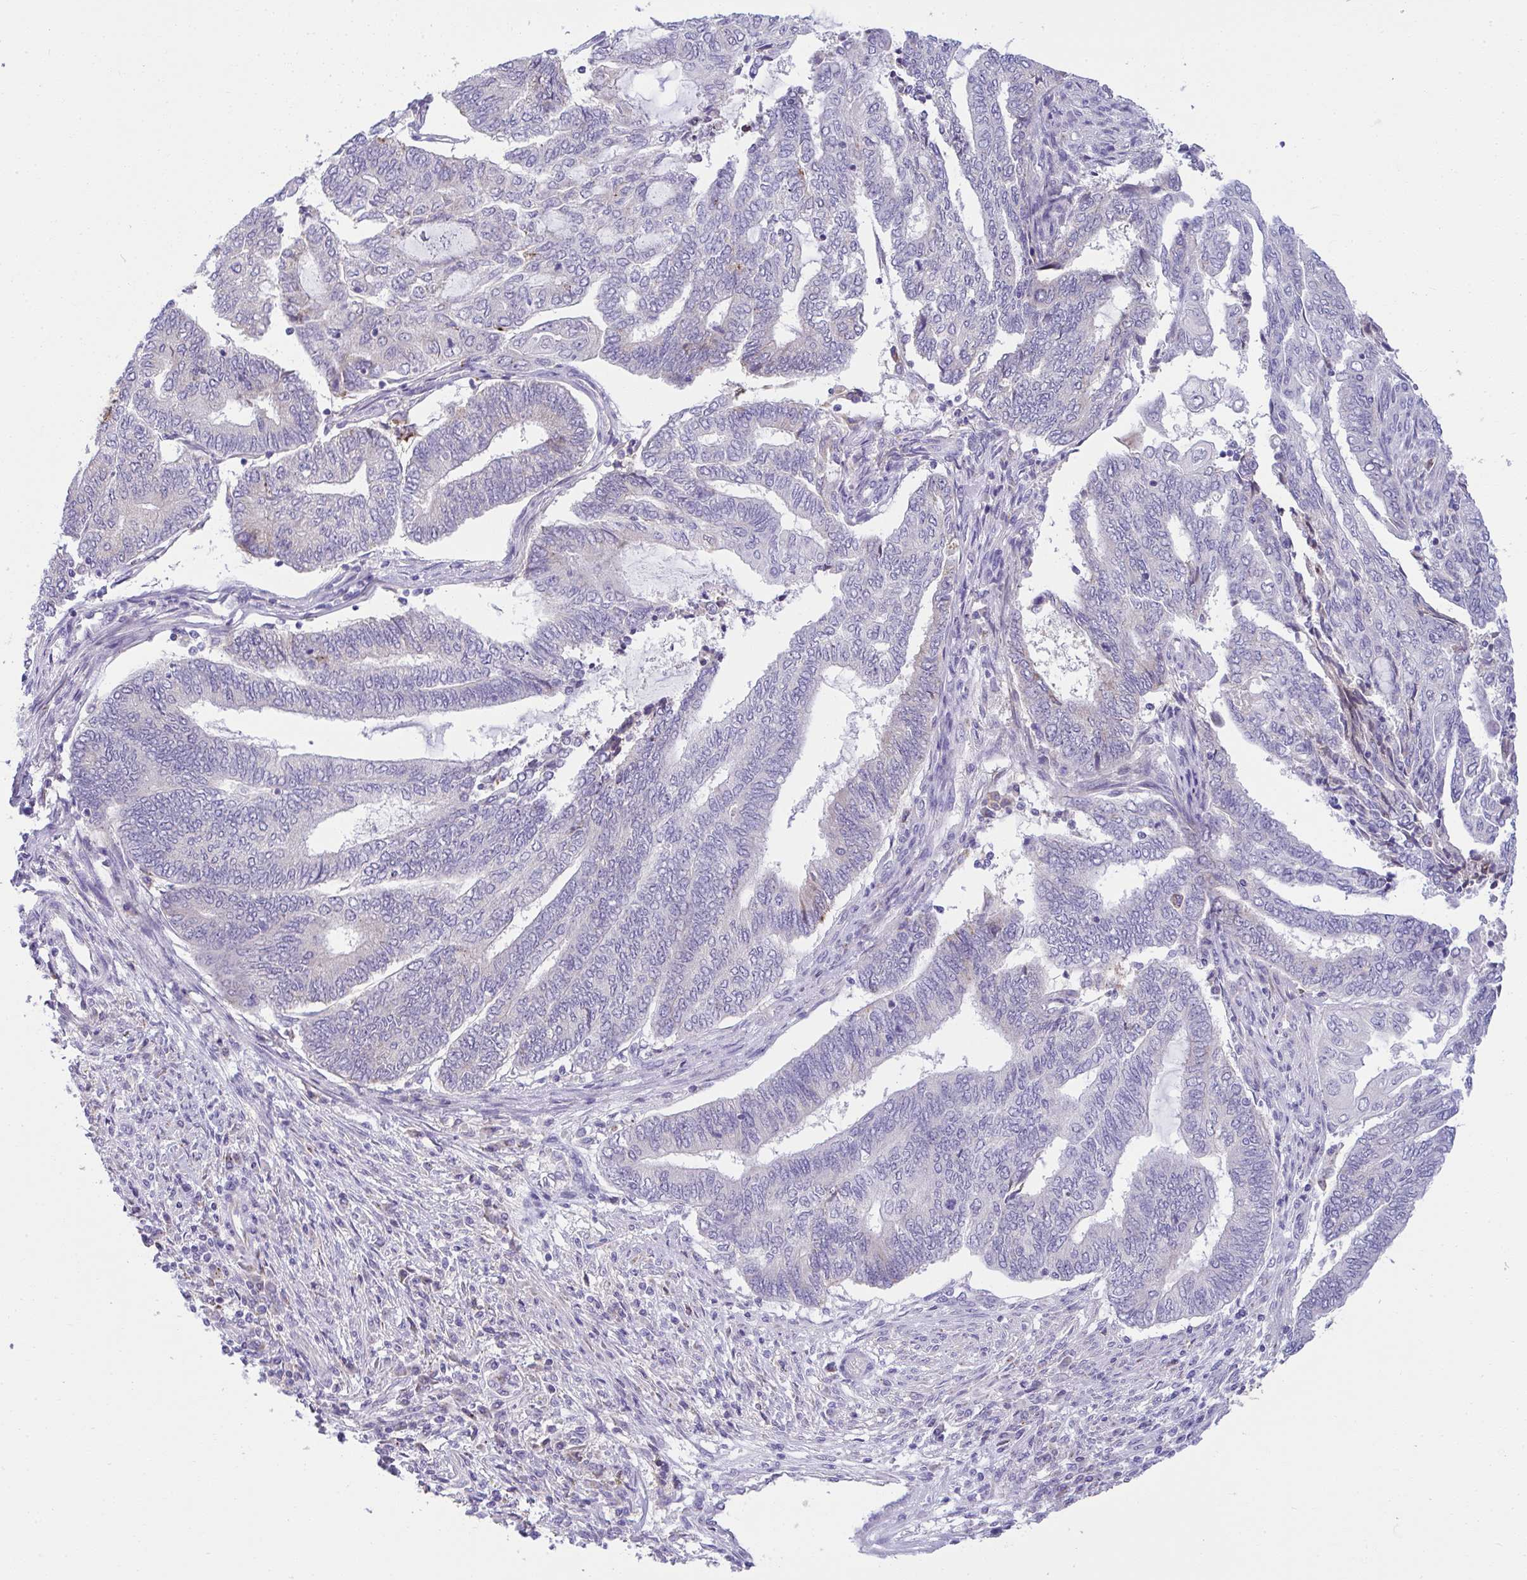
{"staining": {"intensity": "negative", "quantity": "none", "location": "none"}, "tissue": "endometrial cancer", "cell_type": "Tumor cells", "image_type": "cancer", "snomed": [{"axis": "morphology", "description": "Adenocarcinoma, NOS"}, {"axis": "topography", "description": "Uterus"}, {"axis": "topography", "description": "Endometrium"}], "caption": "Image shows no protein staining in tumor cells of endometrial adenocarcinoma tissue.", "gene": "RGPD5", "patient": {"sex": "female", "age": 70}}